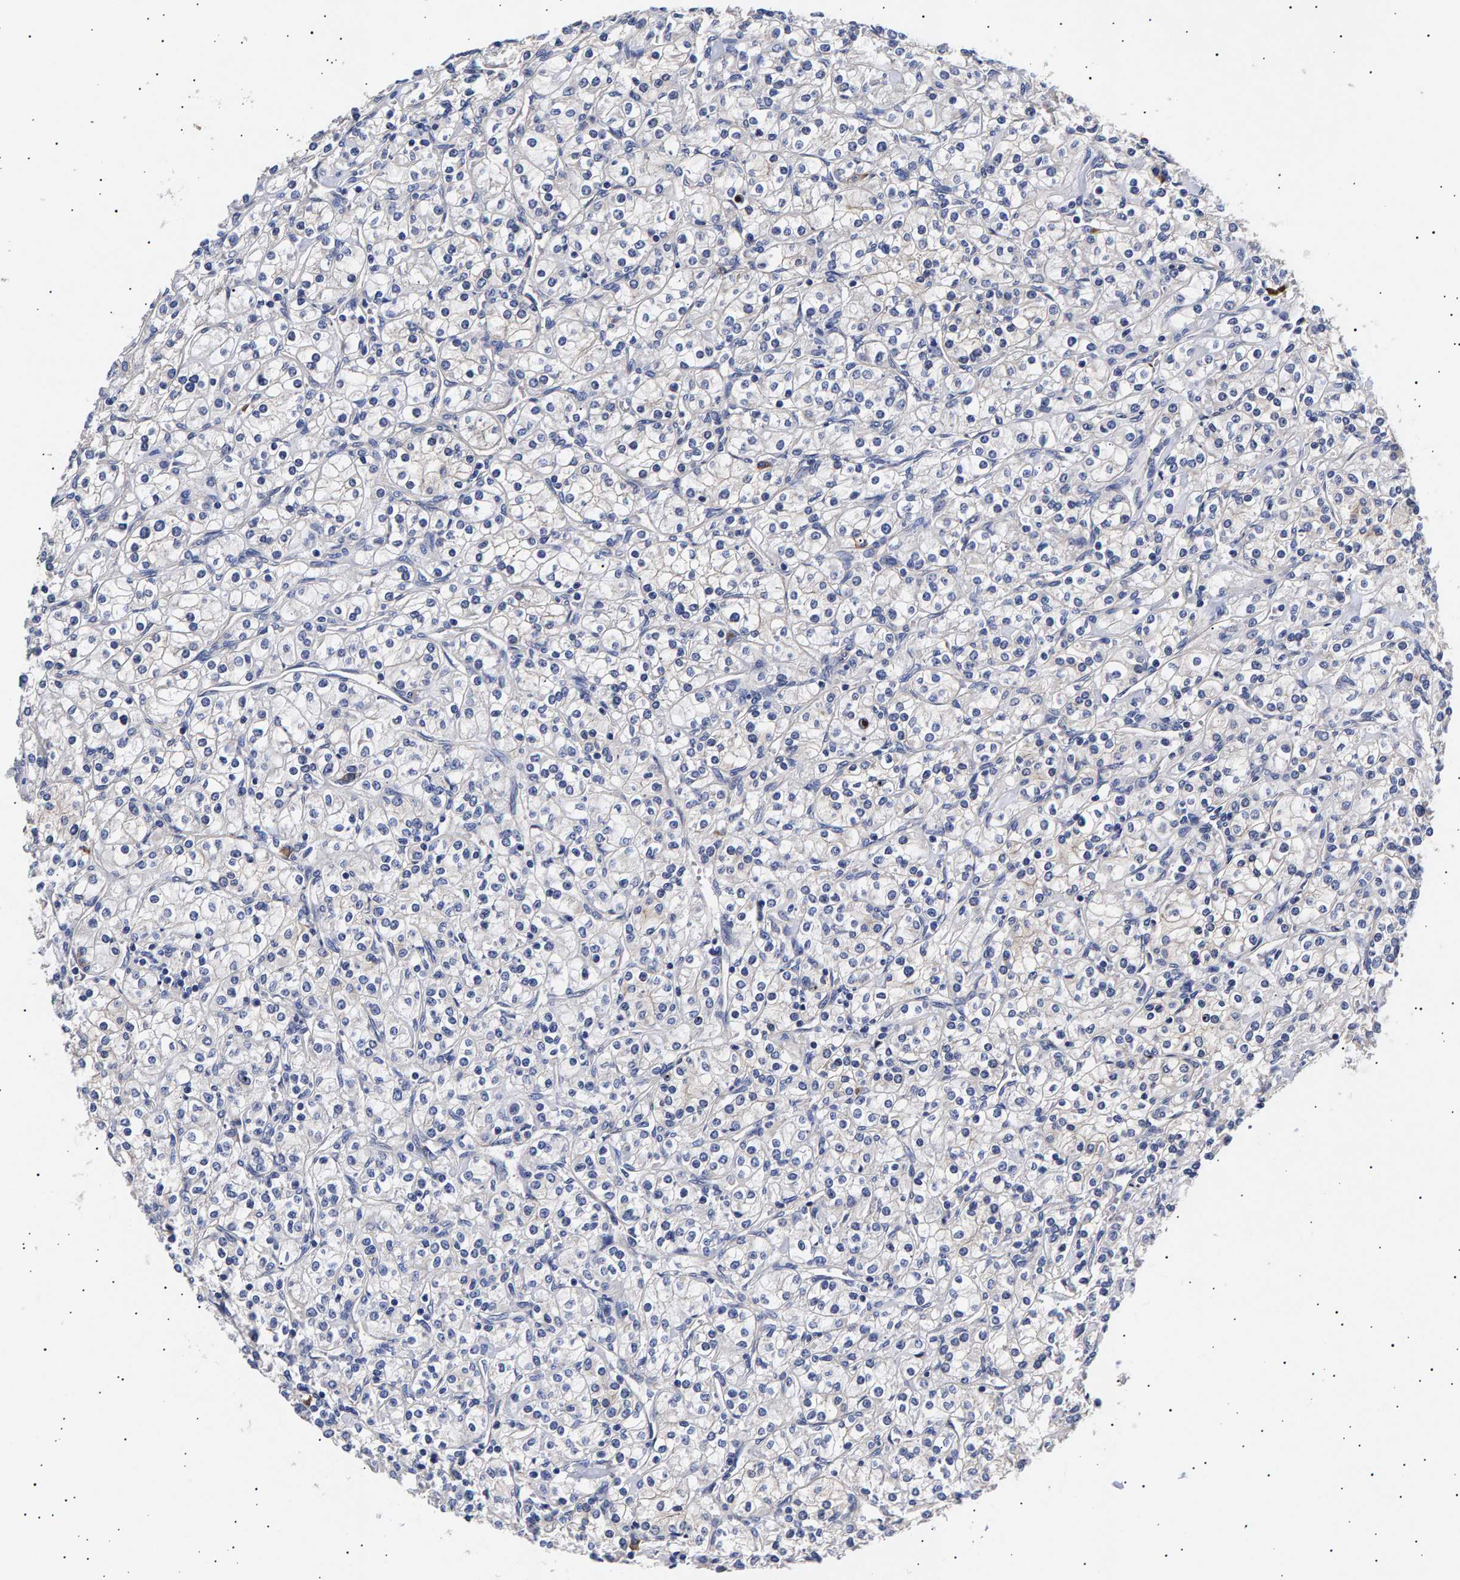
{"staining": {"intensity": "negative", "quantity": "none", "location": "none"}, "tissue": "renal cancer", "cell_type": "Tumor cells", "image_type": "cancer", "snomed": [{"axis": "morphology", "description": "Adenocarcinoma, NOS"}, {"axis": "topography", "description": "Kidney"}], "caption": "This is a photomicrograph of IHC staining of renal adenocarcinoma, which shows no staining in tumor cells.", "gene": "ANKRD40", "patient": {"sex": "male", "age": 77}}